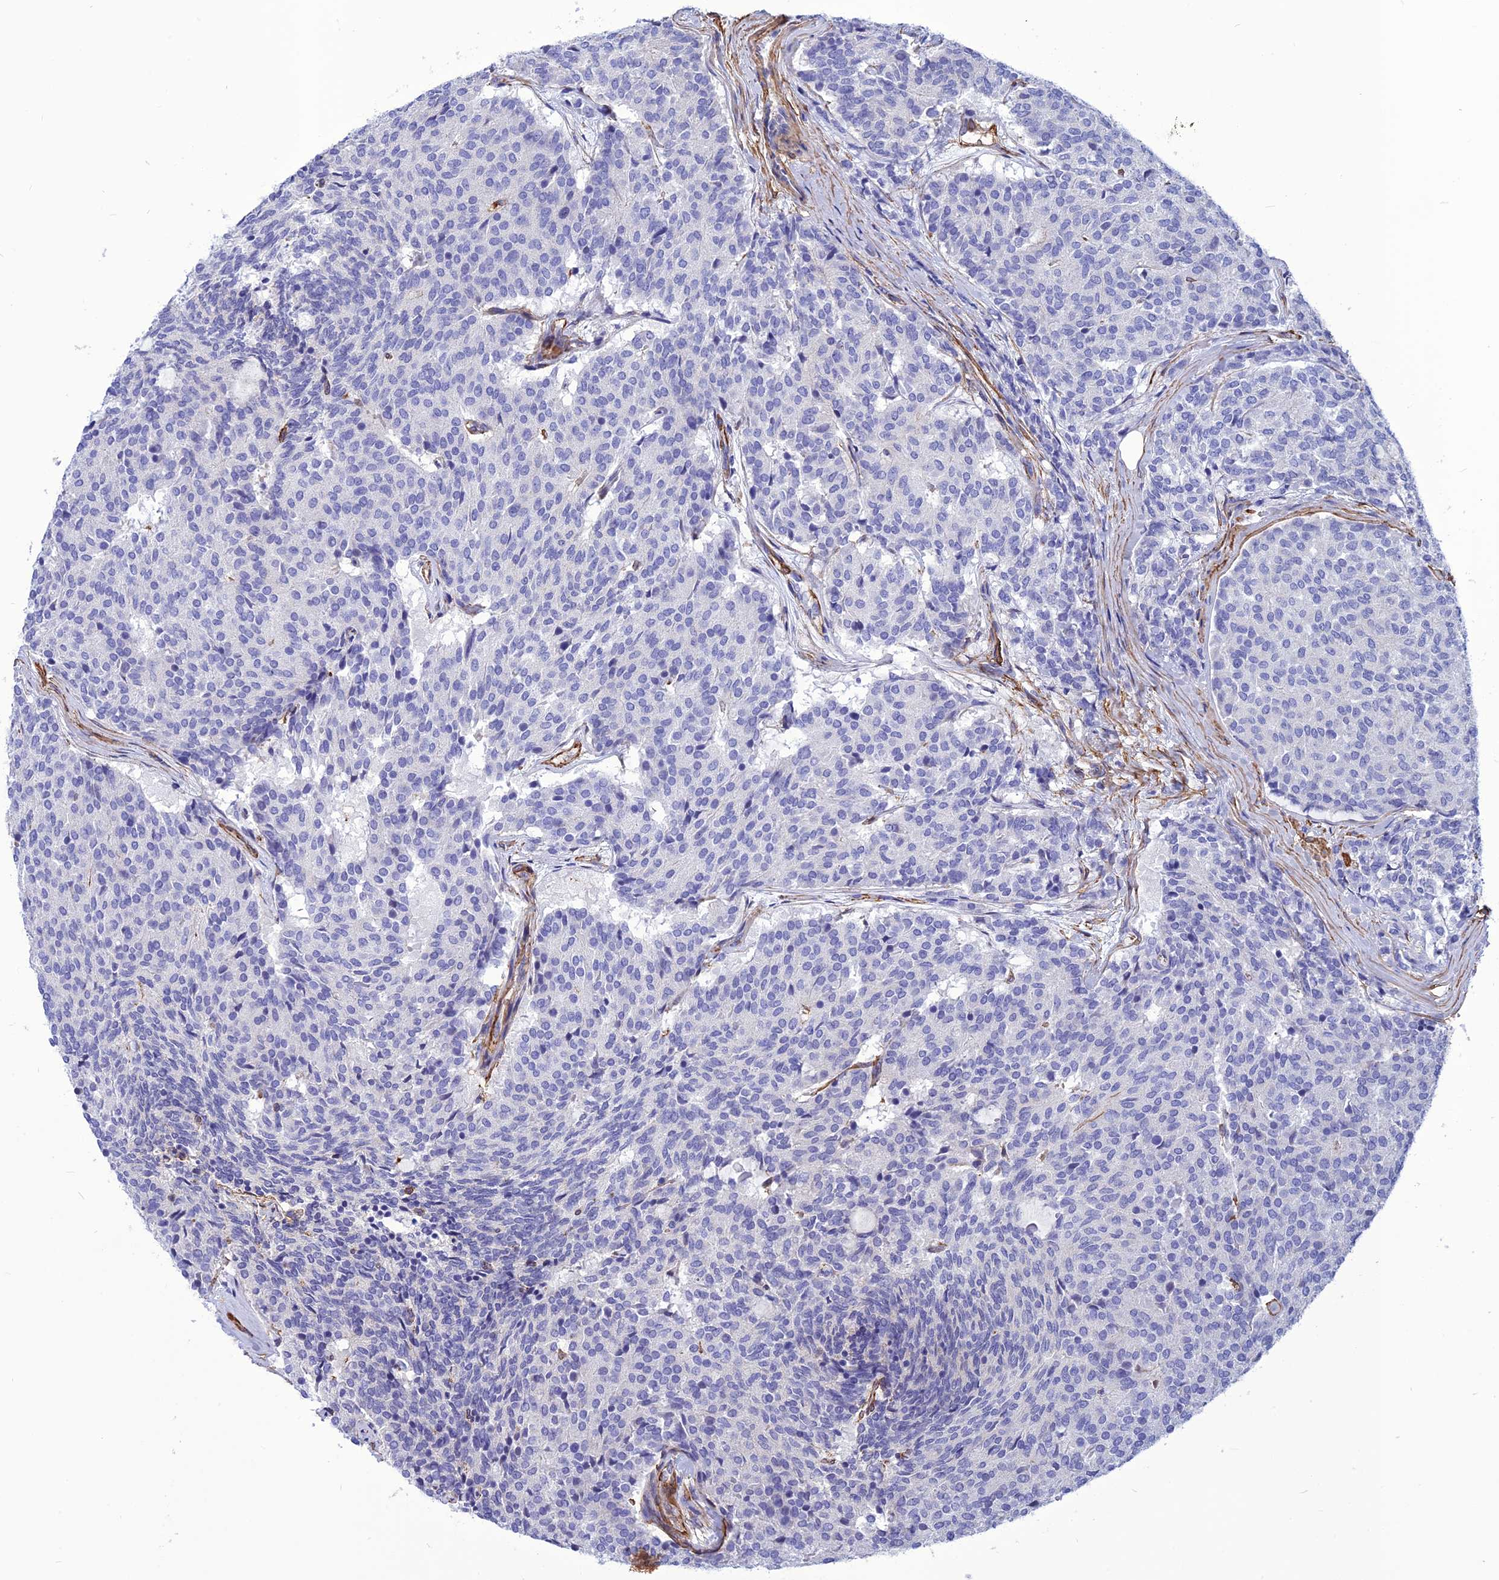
{"staining": {"intensity": "negative", "quantity": "none", "location": "none"}, "tissue": "carcinoid", "cell_type": "Tumor cells", "image_type": "cancer", "snomed": [{"axis": "morphology", "description": "Carcinoid, malignant, NOS"}, {"axis": "topography", "description": "Pancreas"}], "caption": "Immunohistochemistry (IHC) image of human malignant carcinoid stained for a protein (brown), which displays no expression in tumor cells.", "gene": "NKD1", "patient": {"sex": "female", "age": 54}}